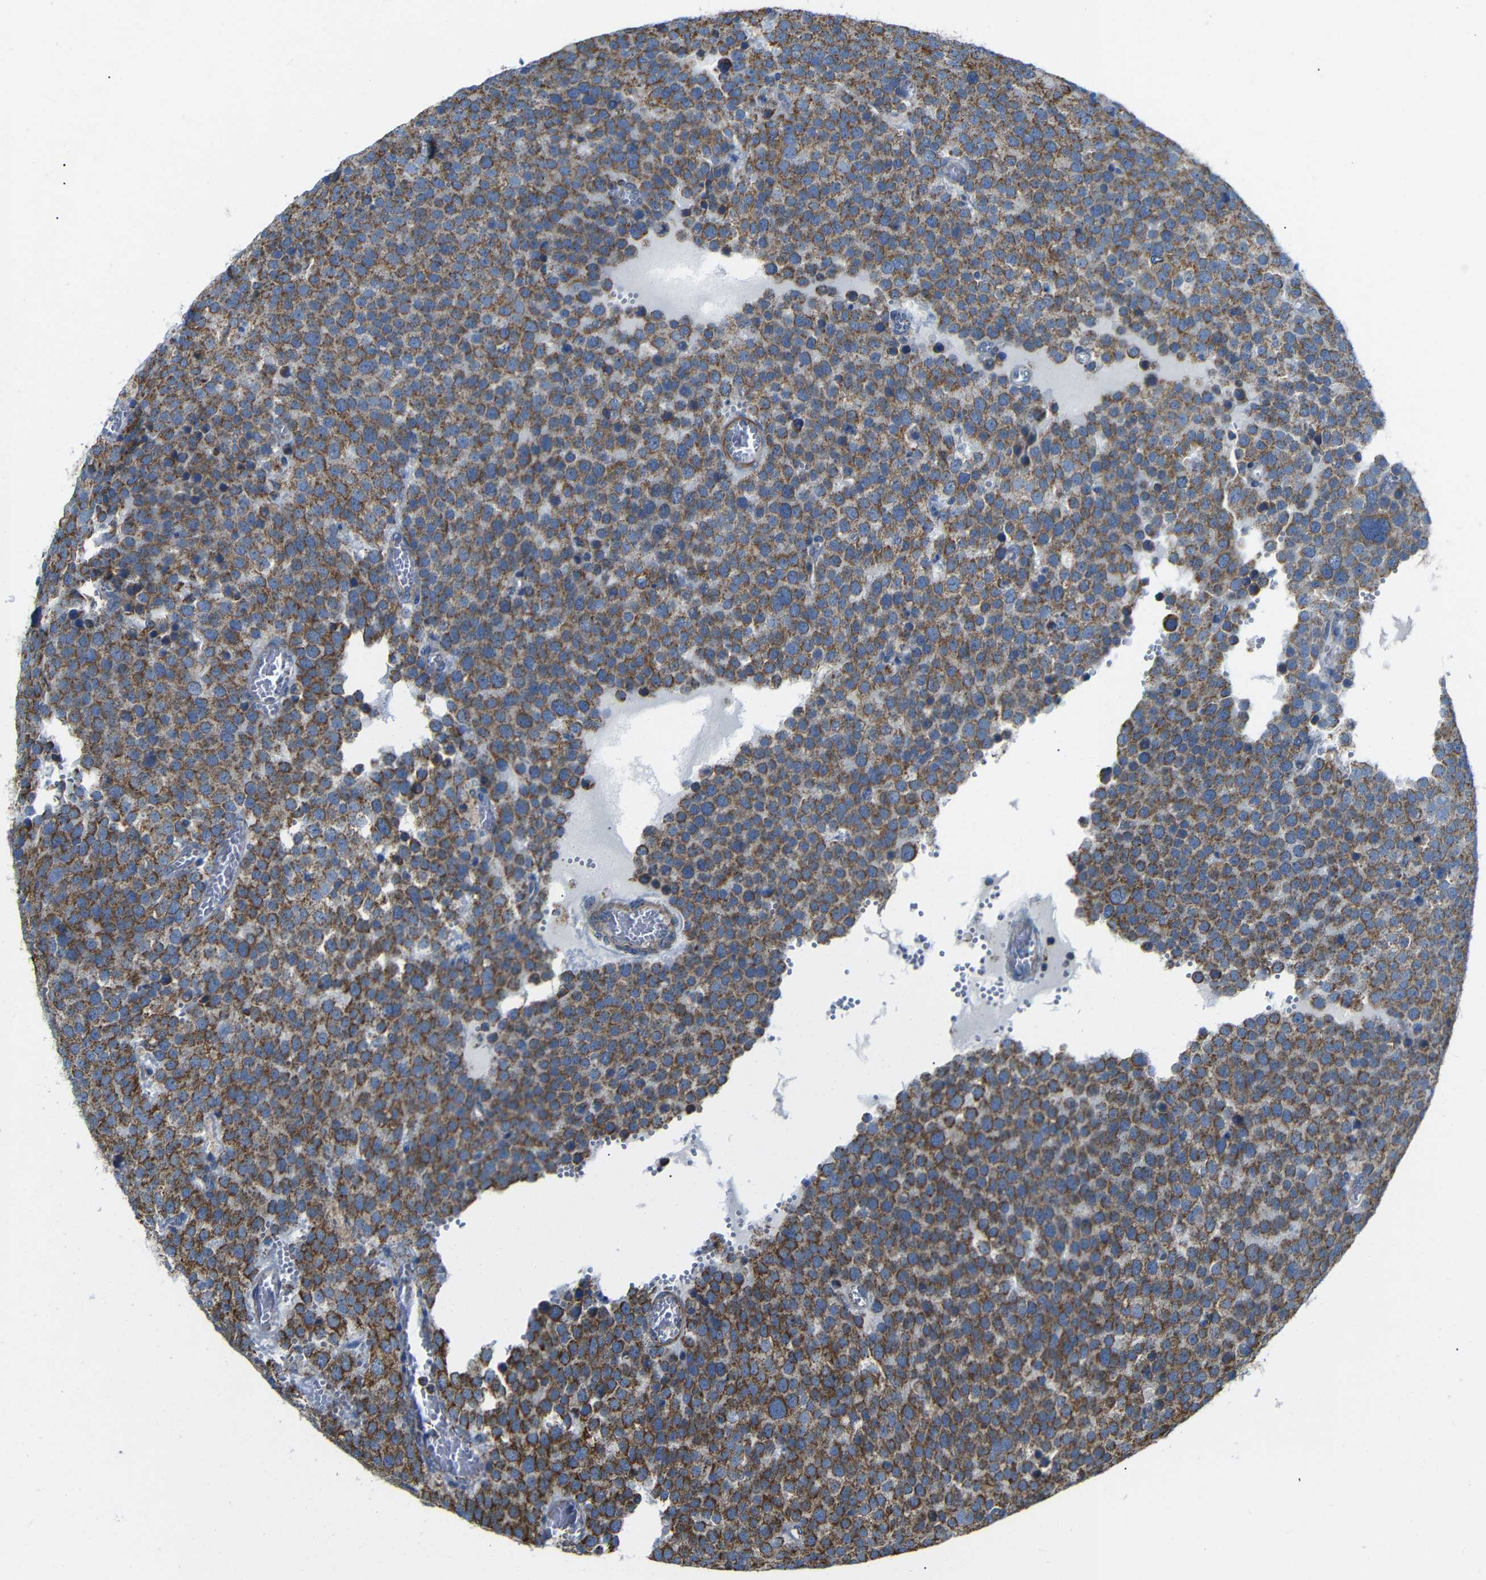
{"staining": {"intensity": "moderate", "quantity": ">75%", "location": "cytoplasmic/membranous"}, "tissue": "testis cancer", "cell_type": "Tumor cells", "image_type": "cancer", "snomed": [{"axis": "morphology", "description": "Normal tissue, NOS"}, {"axis": "morphology", "description": "Seminoma, NOS"}, {"axis": "topography", "description": "Testis"}], "caption": "A high-resolution micrograph shows immunohistochemistry staining of testis cancer, which demonstrates moderate cytoplasmic/membranous expression in approximately >75% of tumor cells.", "gene": "FAM171B", "patient": {"sex": "male", "age": 71}}